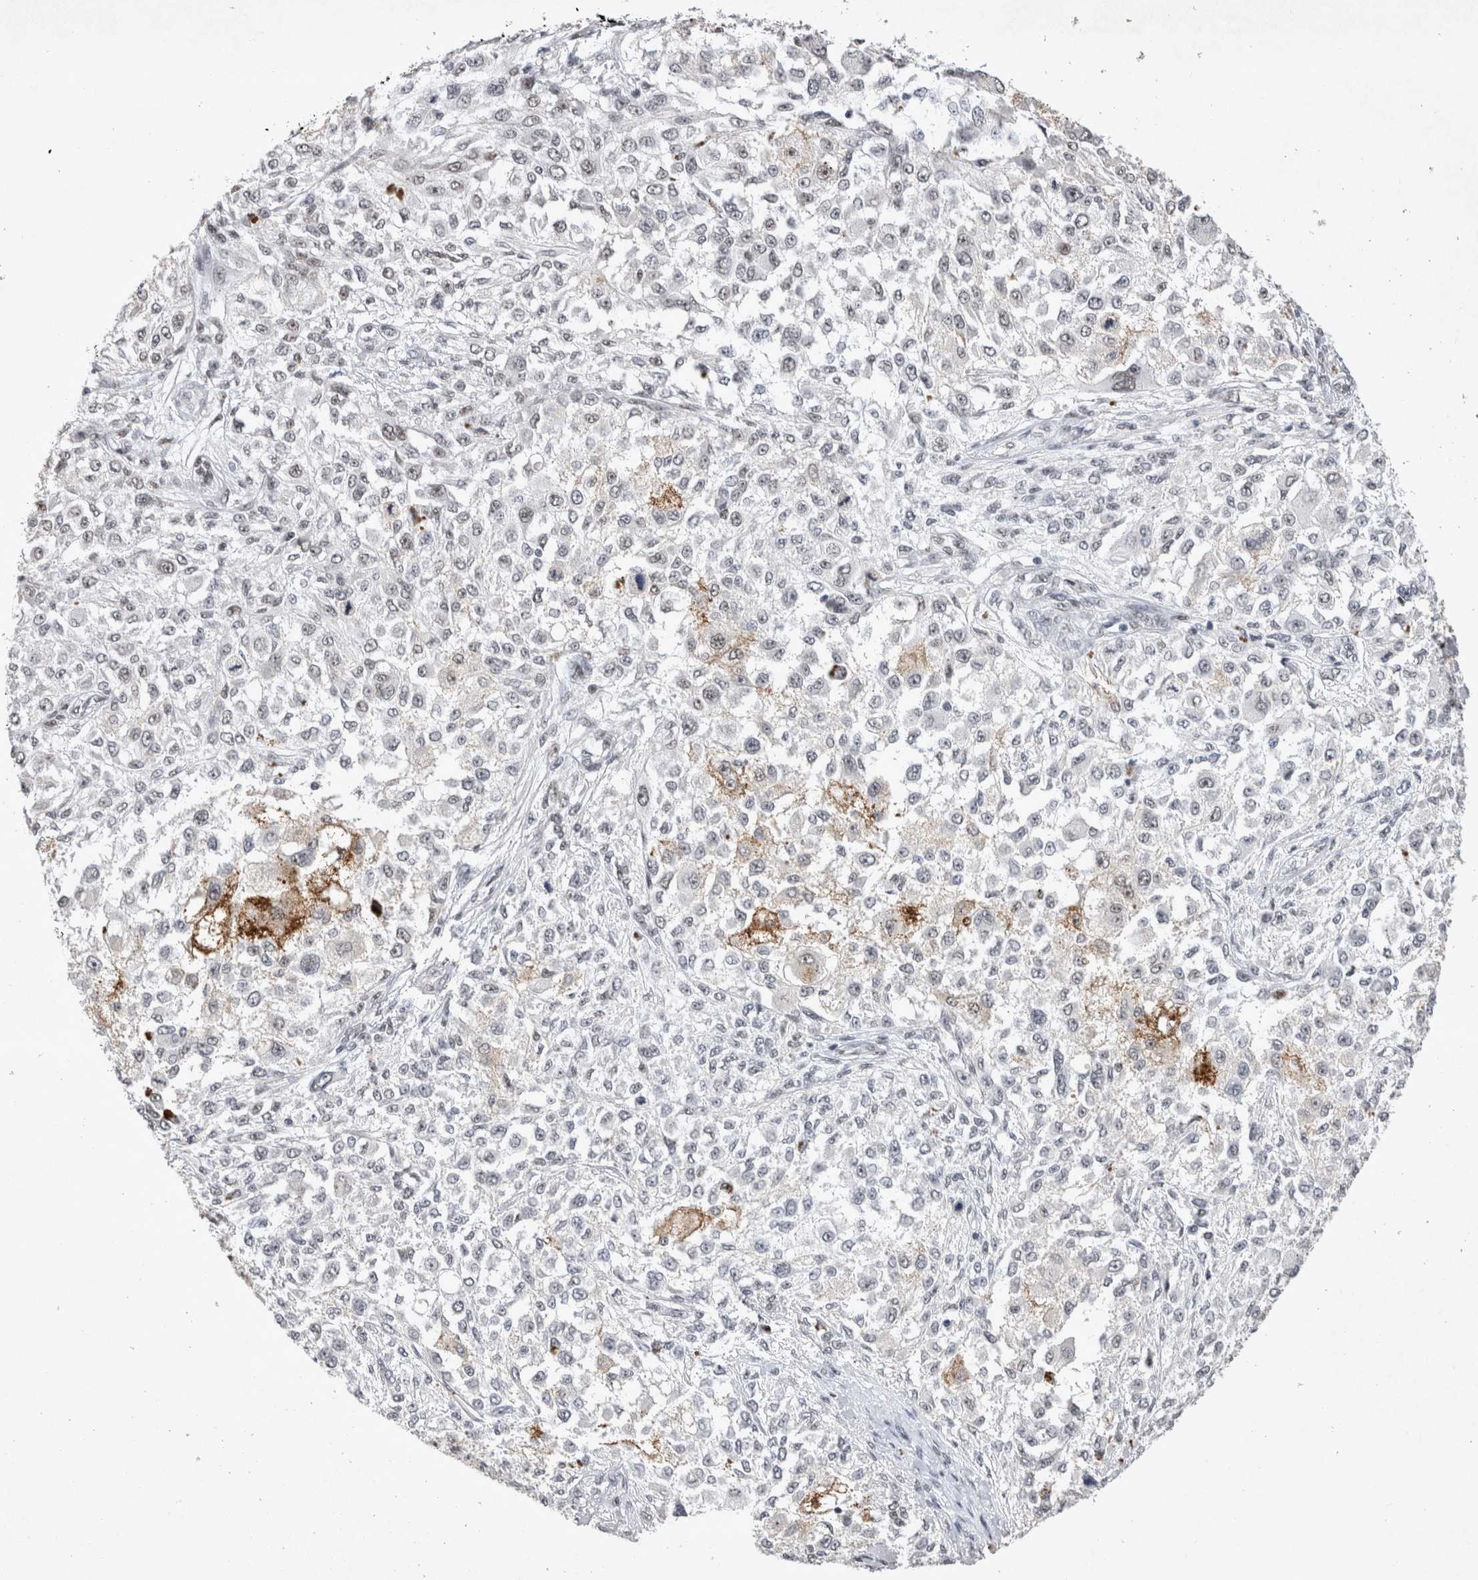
{"staining": {"intensity": "weak", "quantity": "25%-75%", "location": "nuclear"}, "tissue": "melanoma", "cell_type": "Tumor cells", "image_type": "cancer", "snomed": [{"axis": "morphology", "description": "Necrosis, NOS"}, {"axis": "morphology", "description": "Malignant melanoma, NOS"}, {"axis": "topography", "description": "Skin"}], "caption": "This is an image of immunohistochemistry staining of malignant melanoma, which shows weak expression in the nuclear of tumor cells.", "gene": "RBM6", "patient": {"sex": "female", "age": 87}}